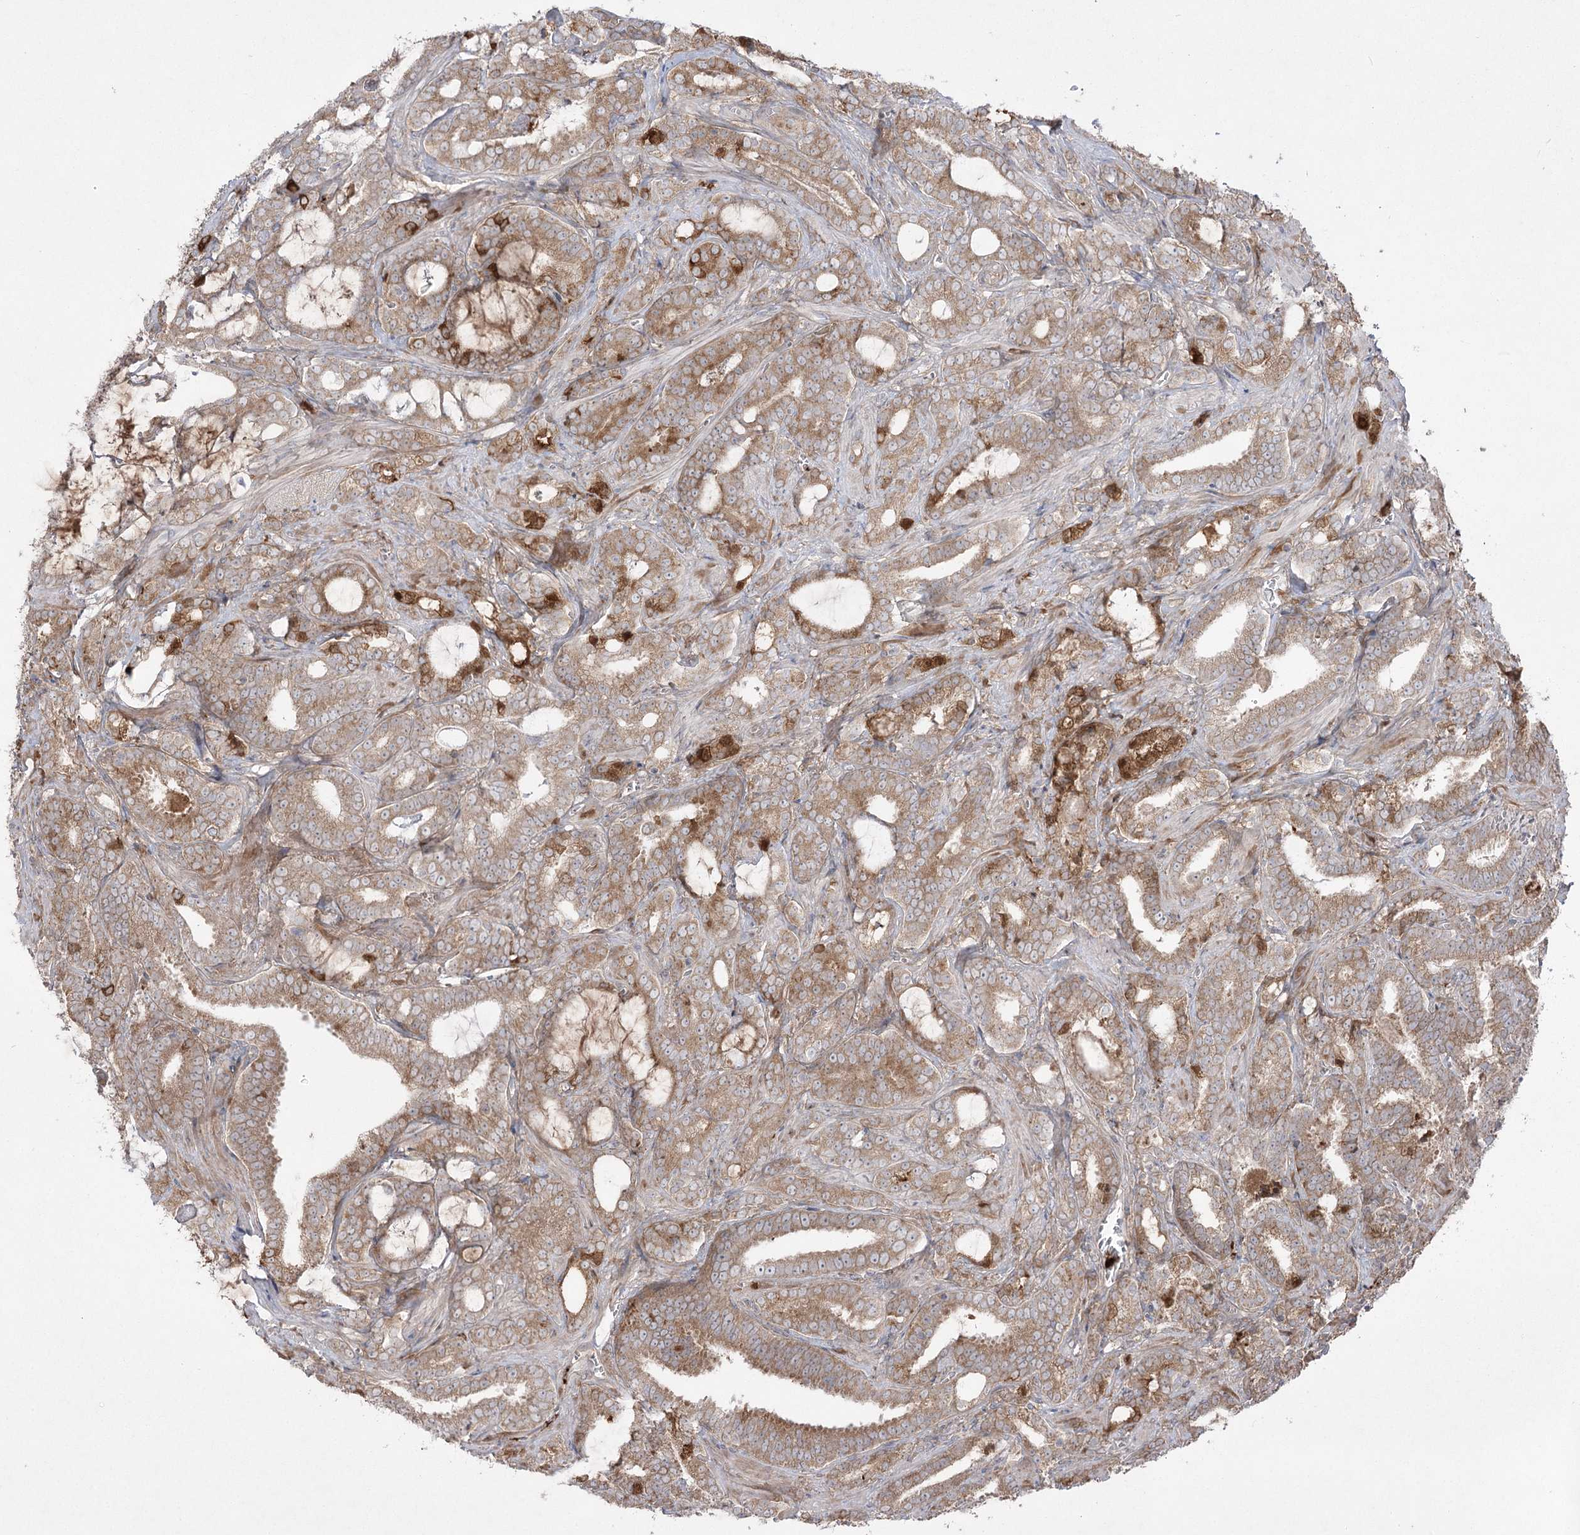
{"staining": {"intensity": "moderate", "quantity": ">75%", "location": "cytoplasmic/membranous"}, "tissue": "prostate cancer", "cell_type": "Tumor cells", "image_type": "cancer", "snomed": [{"axis": "morphology", "description": "Adenocarcinoma, High grade"}, {"axis": "topography", "description": "Prostate and seminal vesicle, NOS"}], "caption": "Moderate cytoplasmic/membranous expression is present in about >75% of tumor cells in prostate cancer.", "gene": "PLEKHA5", "patient": {"sex": "male", "age": 67}}